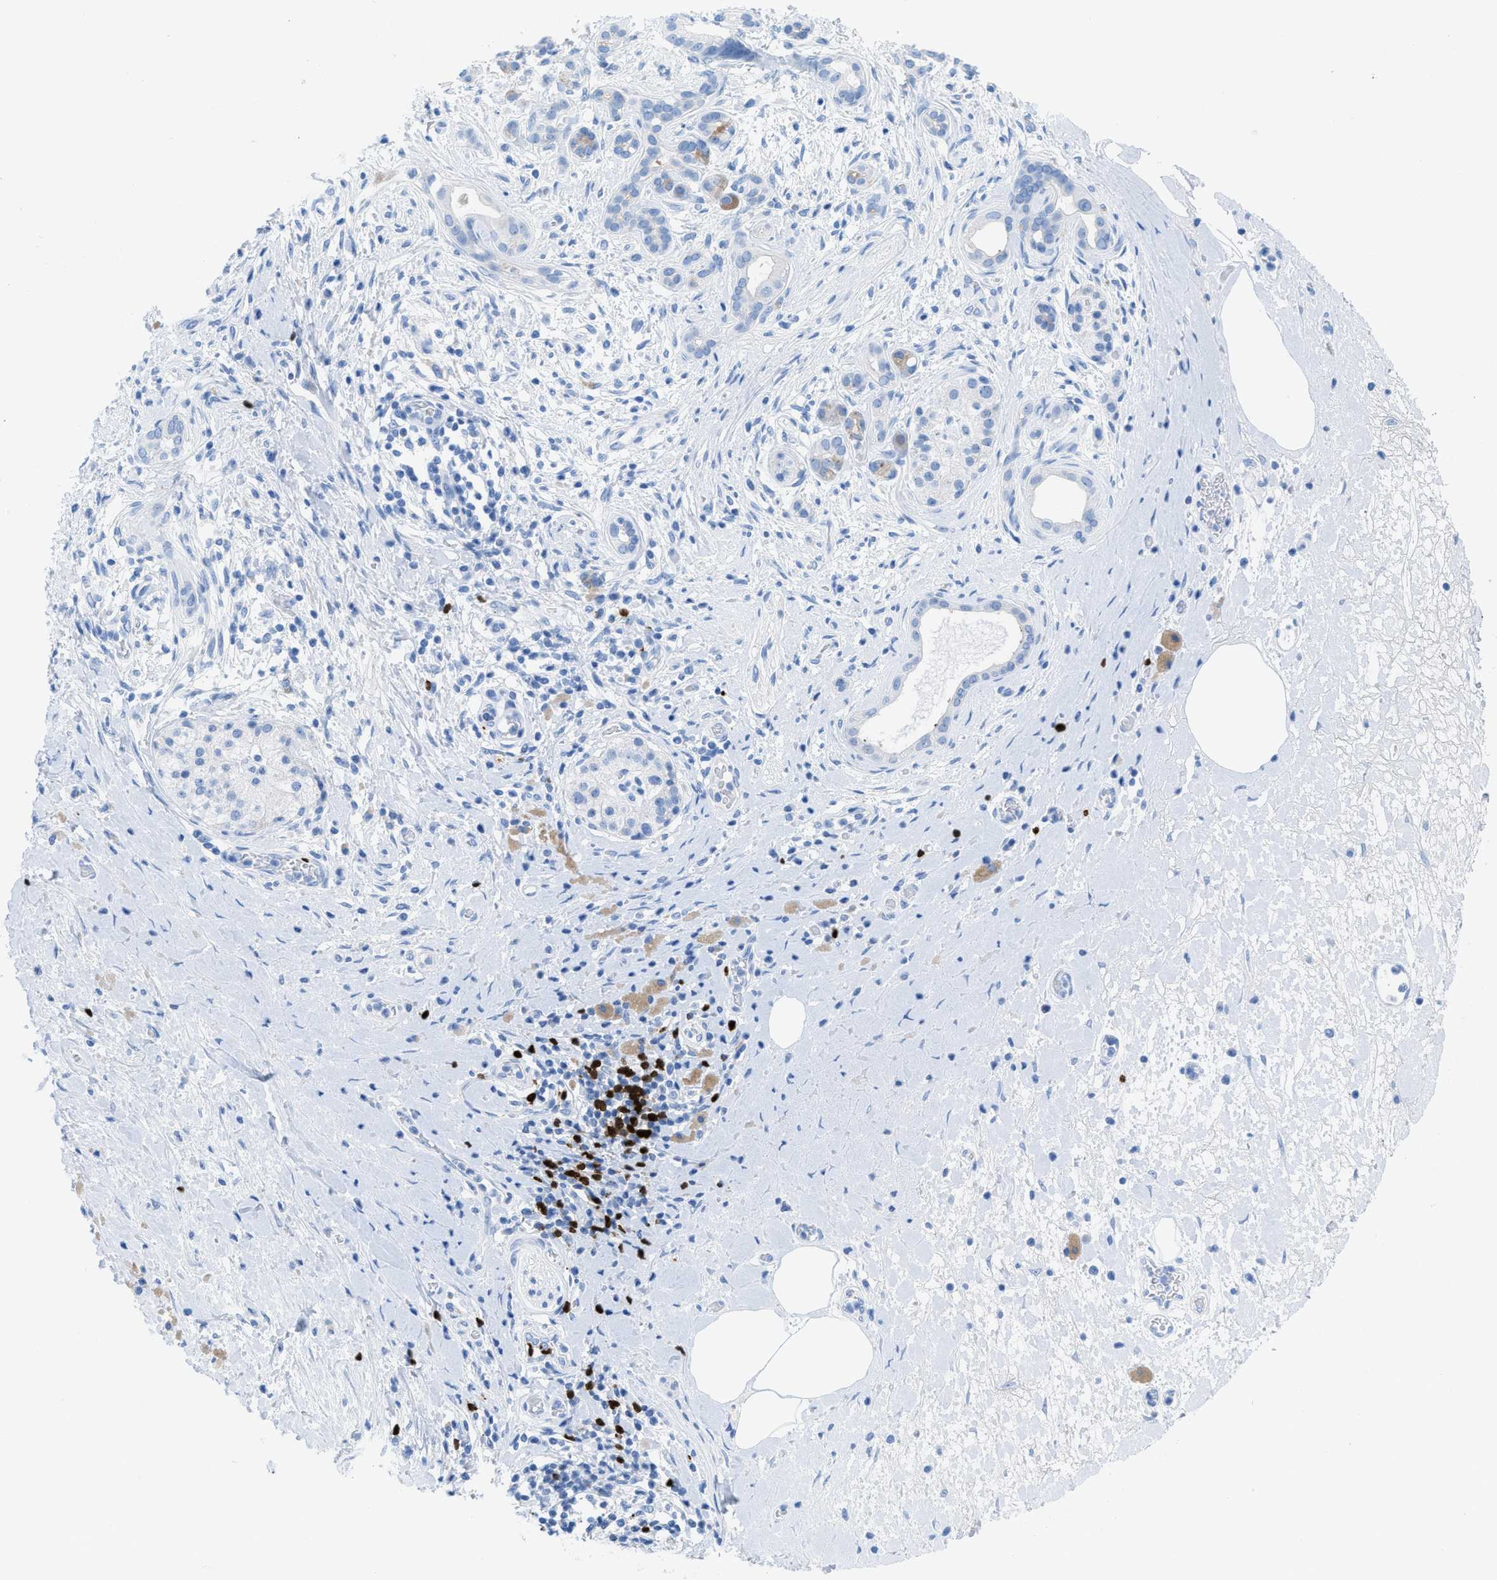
{"staining": {"intensity": "moderate", "quantity": "<25%", "location": "cytoplasmic/membranous"}, "tissue": "pancreatic cancer", "cell_type": "Tumor cells", "image_type": "cancer", "snomed": [{"axis": "morphology", "description": "Adenocarcinoma, NOS"}, {"axis": "topography", "description": "Pancreas"}], "caption": "Immunohistochemical staining of human pancreatic cancer (adenocarcinoma) shows low levels of moderate cytoplasmic/membranous protein staining in about <25% of tumor cells.", "gene": "TCL1A", "patient": {"sex": "male", "age": 55}}